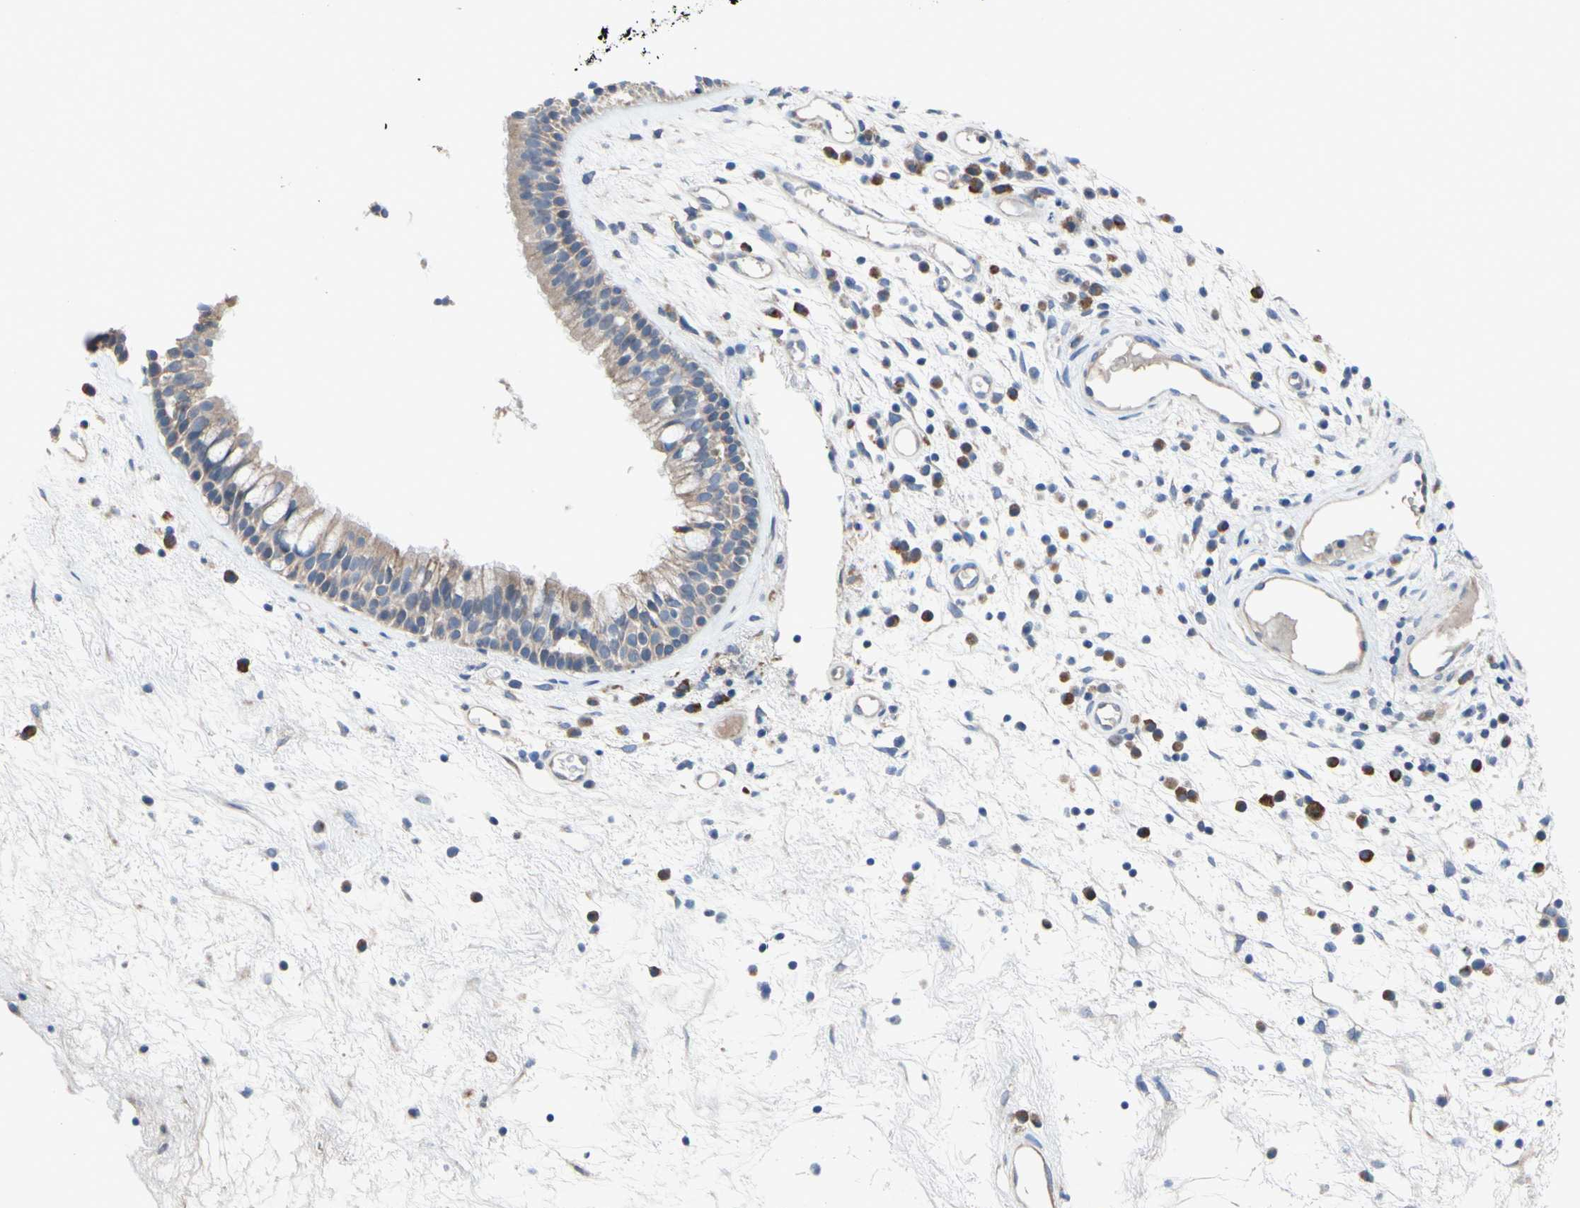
{"staining": {"intensity": "moderate", "quantity": ">75%", "location": "cytoplasmic/membranous"}, "tissue": "nasopharynx", "cell_type": "Respiratory epithelial cells", "image_type": "normal", "snomed": [{"axis": "morphology", "description": "Normal tissue, NOS"}, {"axis": "morphology", "description": "Inflammation, NOS"}, {"axis": "topography", "description": "Nasopharynx"}], "caption": "Approximately >75% of respiratory epithelial cells in normal human nasopharynx exhibit moderate cytoplasmic/membranous protein expression as visualized by brown immunohistochemical staining.", "gene": "TTC14", "patient": {"sex": "male", "age": 48}}